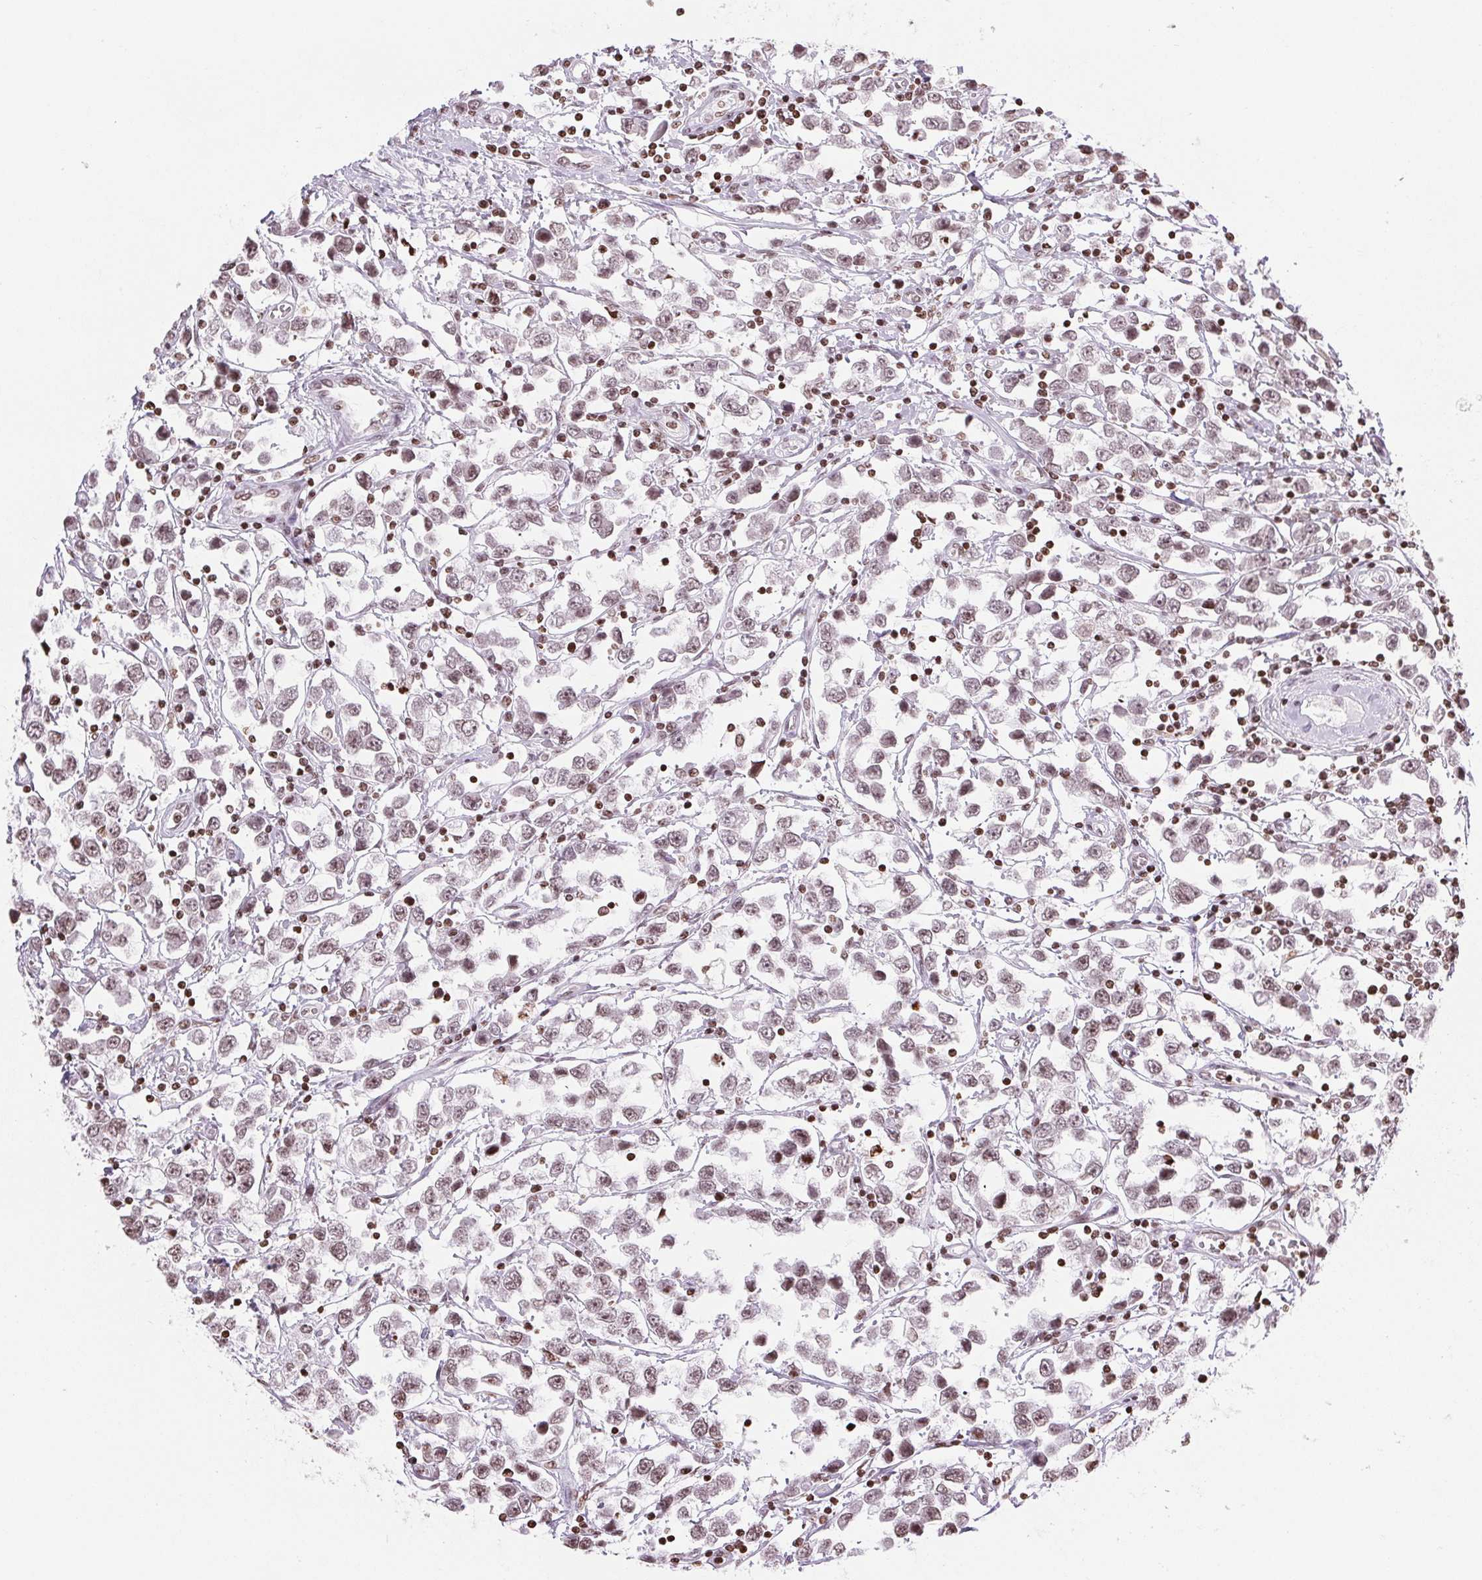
{"staining": {"intensity": "moderate", "quantity": "25%-75%", "location": "nuclear"}, "tissue": "testis cancer", "cell_type": "Tumor cells", "image_type": "cancer", "snomed": [{"axis": "morphology", "description": "Seminoma, NOS"}, {"axis": "topography", "description": "Testis"}], "caption": "Immunohistochemical staining of seminoma (testis) reveals medium levels of moderate nuclear positivity in approximately 25%-75% of tumor cells.", "gene": "SMIM12", "patient": {"sex": "male", "age": 34}}